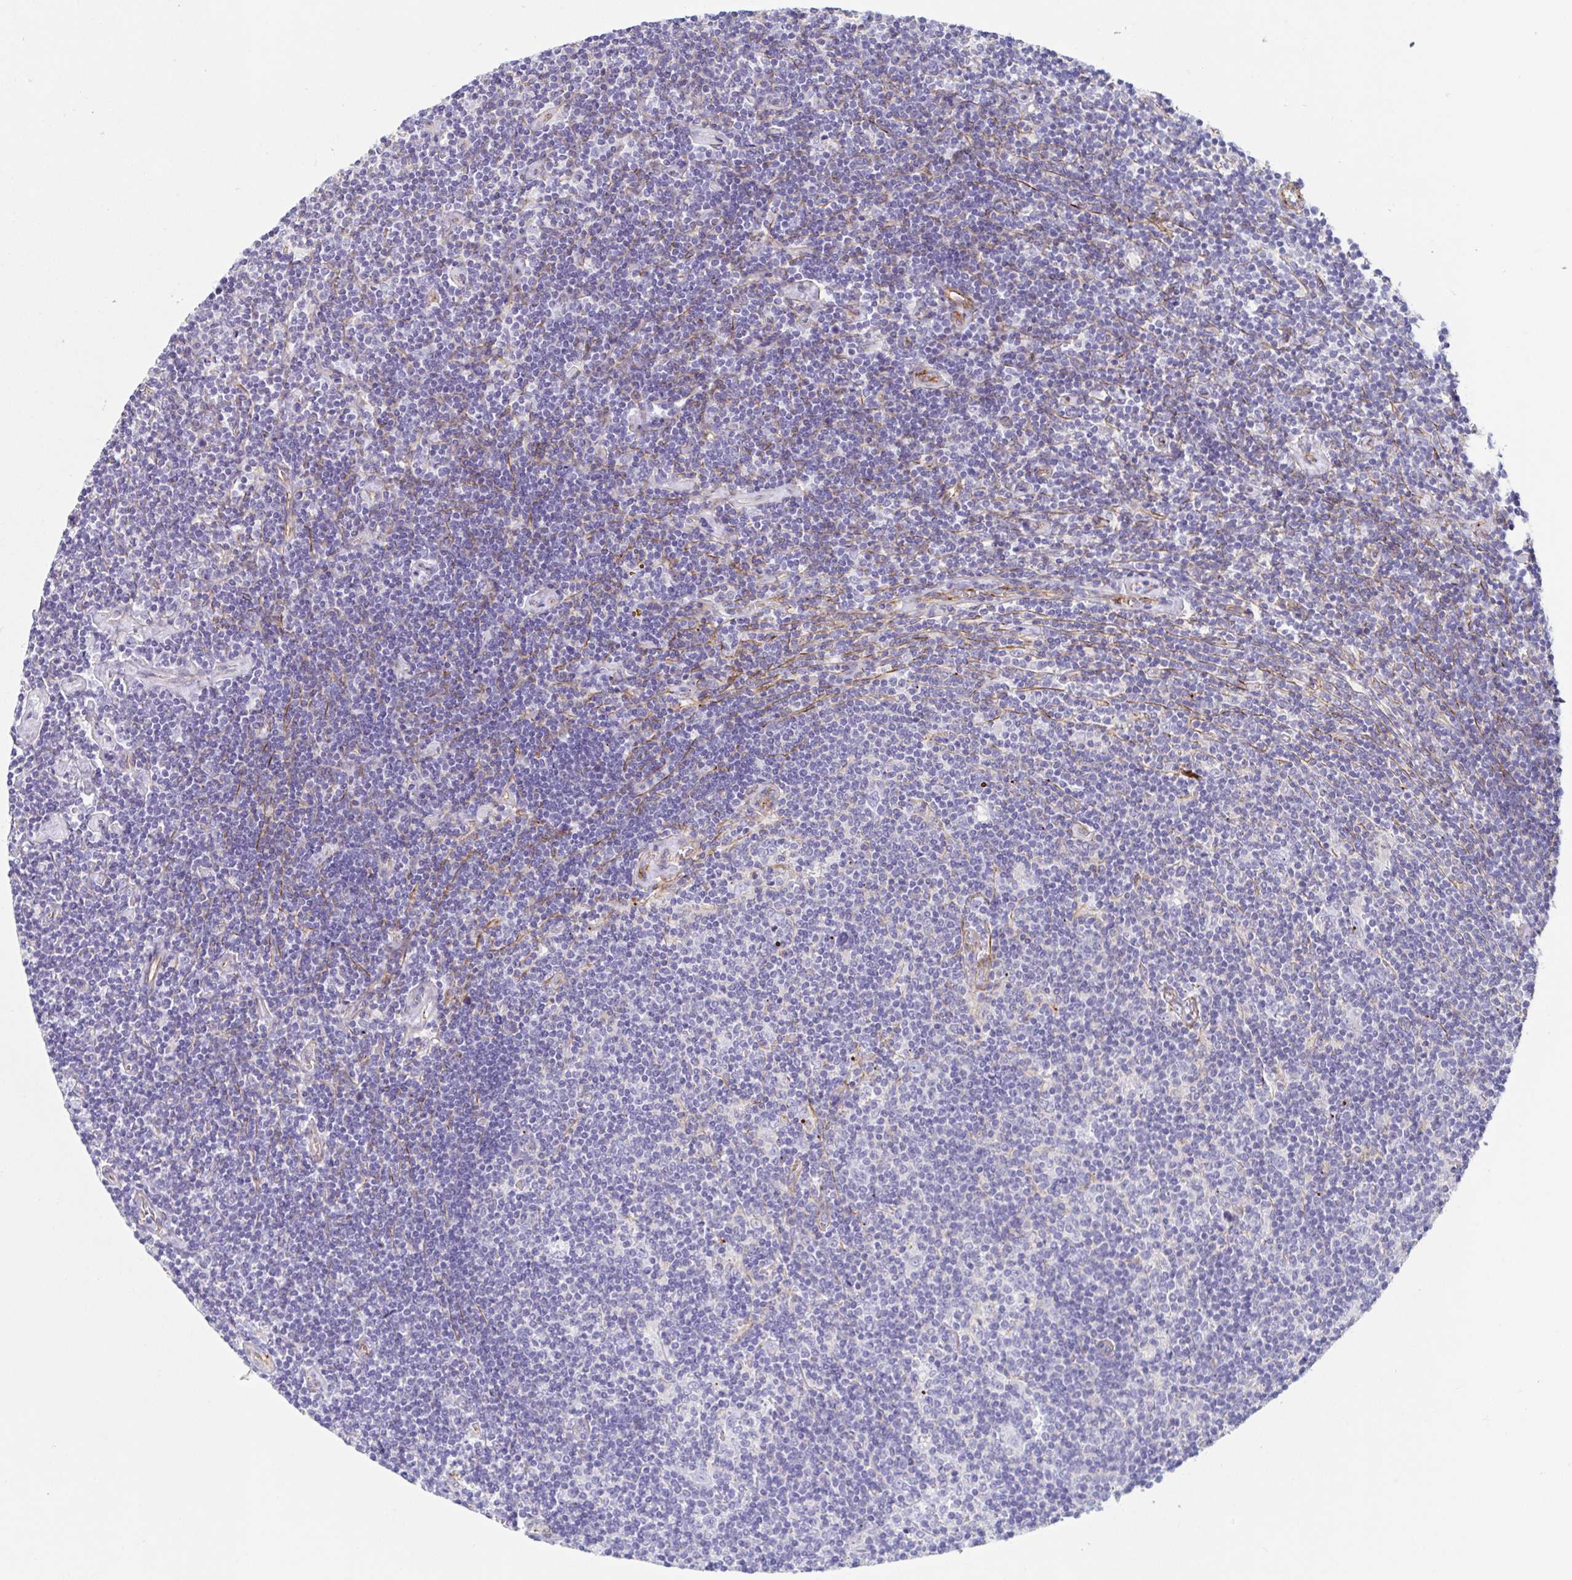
{"staining": {"intensity": "negative", "quantity": "none", "location": "none"}, "tissue": "lymphoma", "cell_type": "Tumor cells", "image_type": "cancer", "snomed": [{"axis": "morphology", "description": "Hodgkin's disease, NOS"}, {"axis": "topography", "description": "Lymph node"}], "caption": "Immunohistochemical staining of Hodgkin's disease exhibits no significant staining in tumor cells.", "gene": "TRAM2", "patient": {"sex": "male", "age": 40}}